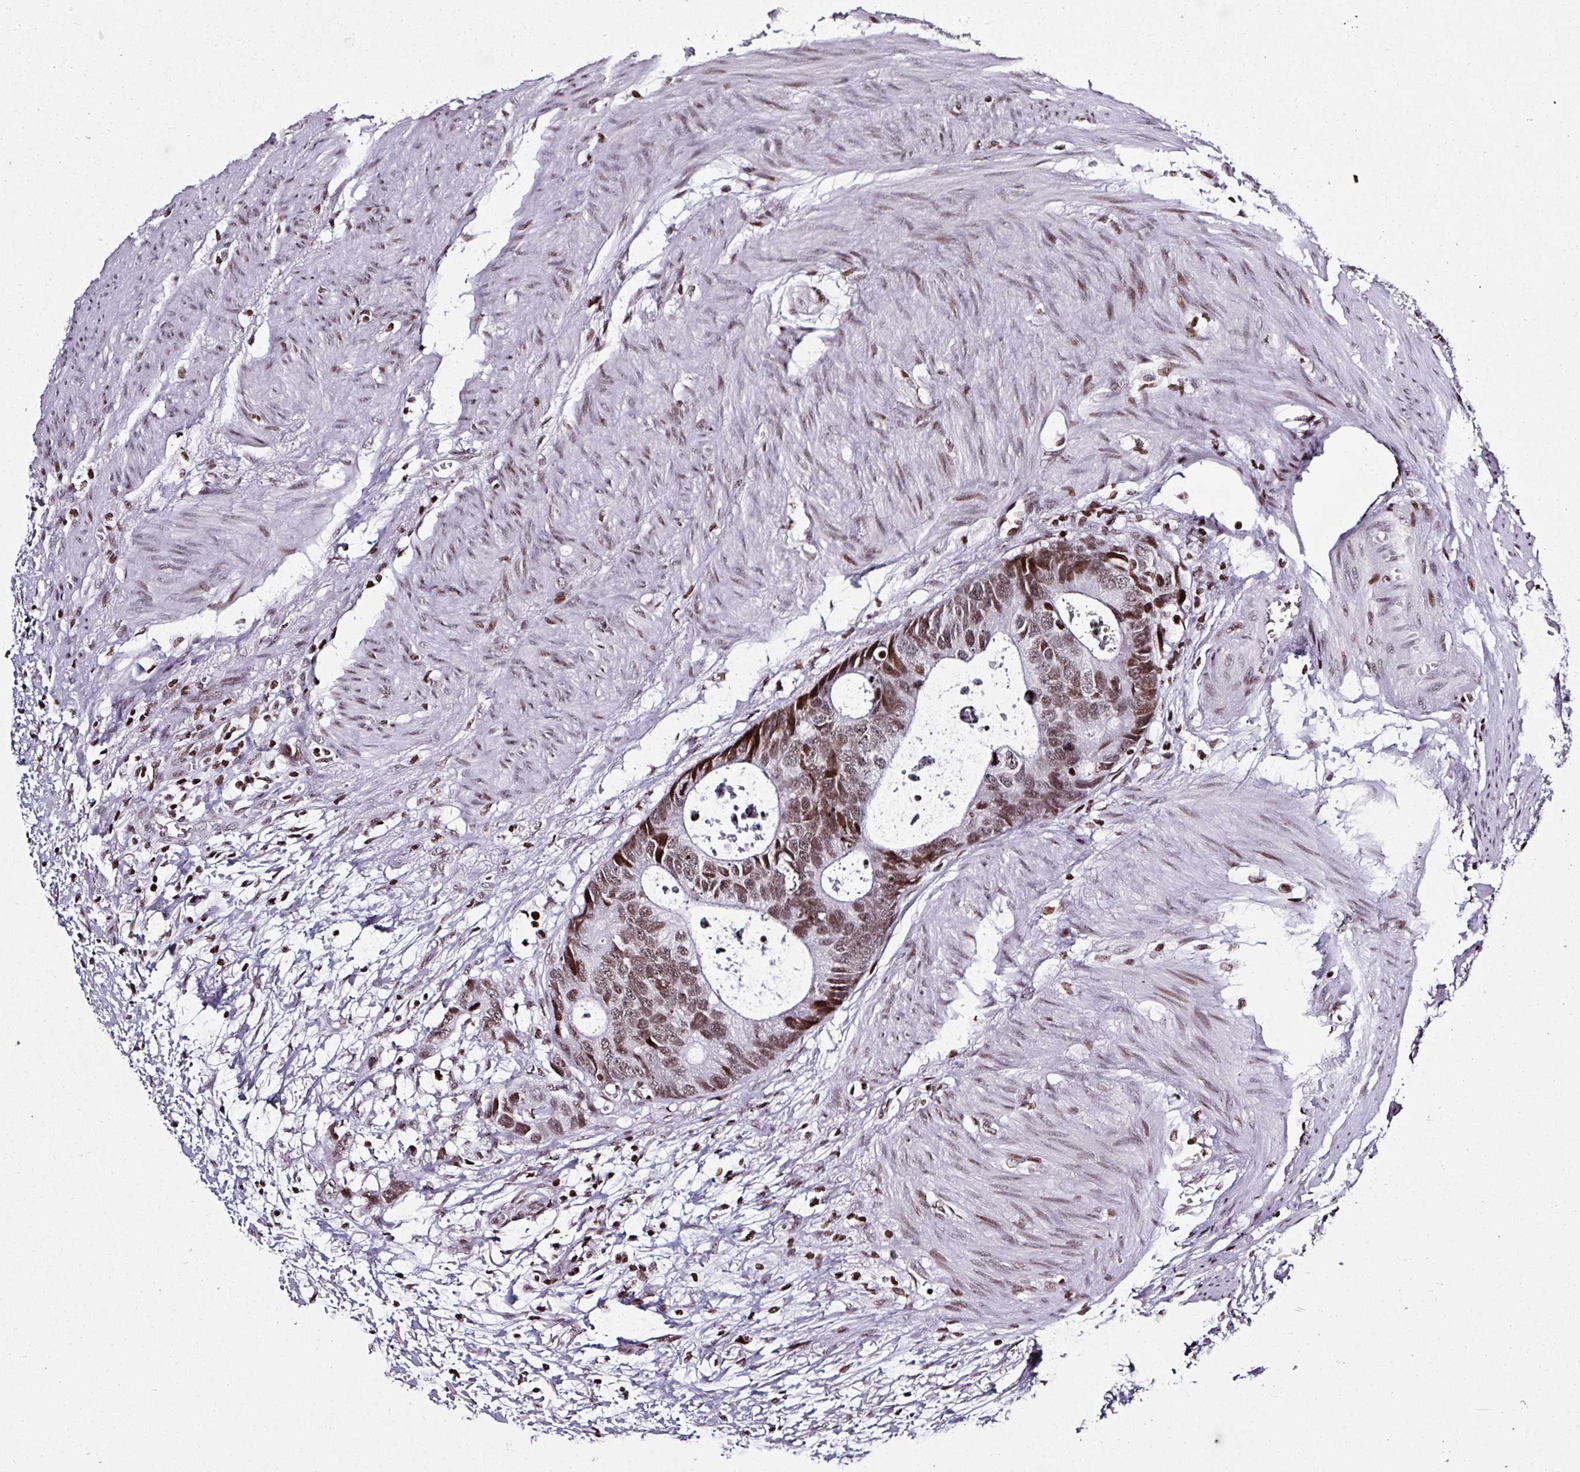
{"staining": {"intensity": "moderate", "quantity": ">75%", "location": "nuclear"}, "tissue": "colorectal cancer", "cell_type": "Tumor cells", "image_type": "cancer", "snomed": [{"axis": "morphology", "description": "Adenocarcinoma, NOS"}, {"axis": "topography", "description": "Colon"}], "caption": "Immunohistochemistry (IHC) of human colorectal cancer (adenocarcinoma) reveals medium levels of moderate nuclear staining in about >75% of tumor cells.", "gene": "RASL11A", "patient": {"sex": "female", "age": 57}}